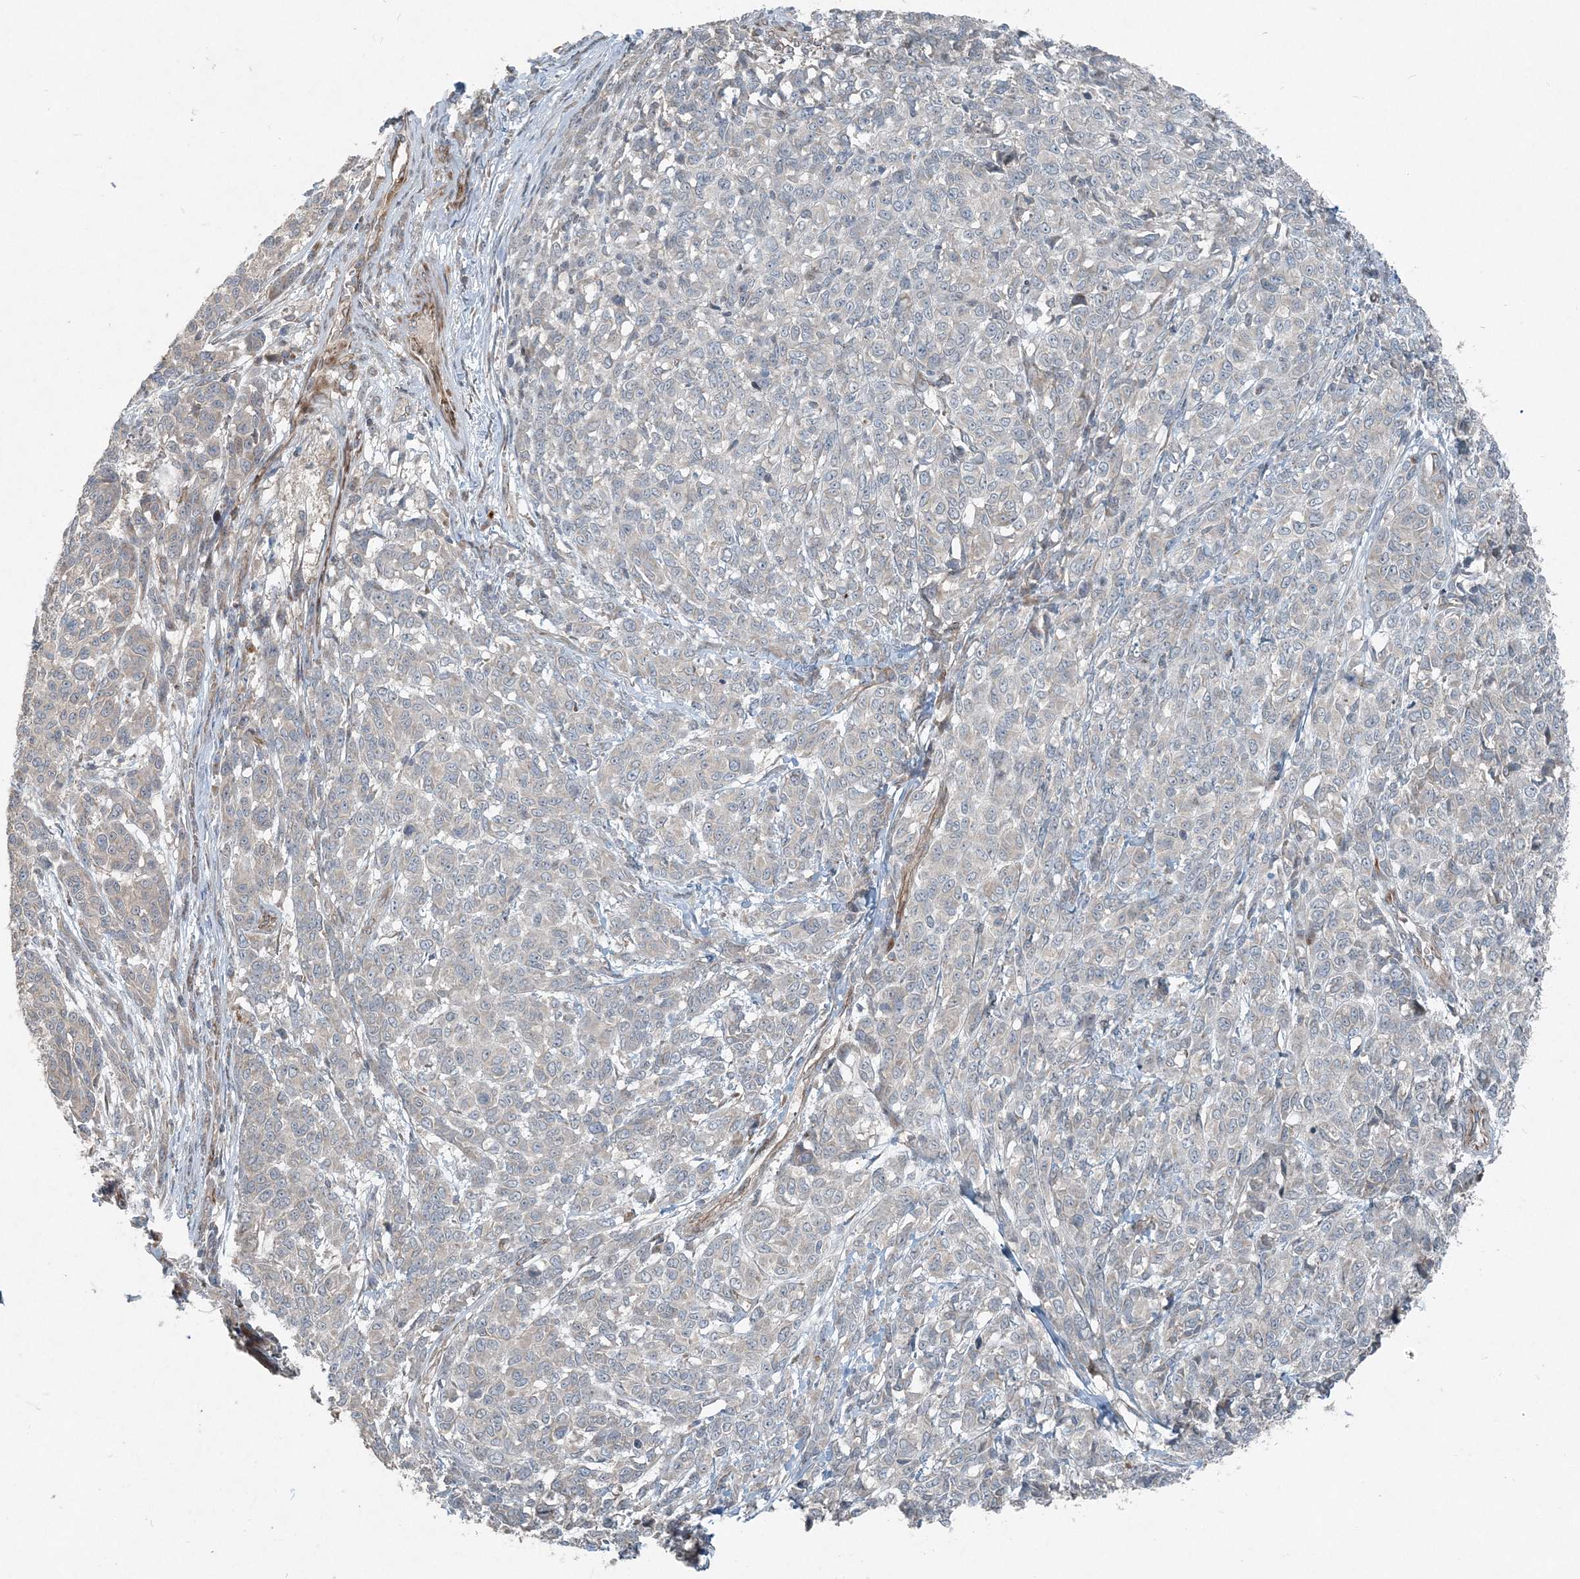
{"staining": {"intensity": "negative", "quantity": "none", "location": "none"}, "tissue": "melanoma", "cell_type": "Tumor cells", "image_type": "cancer", "snomed": [{"axis": "morphology", "description": "Malignant melanoma, NOS"}, {"axis": "topography", "description": "Skin"}], "caption": "There is no significant expression in tumor cells of melanoma. (DAB (3,3'-diaminobenzidine) immunohistochemistry (IHC) visualized using brightfield microscopy, high magnification).", "gene": "INTU", "patient": {"sex": "male", "age": 49}}